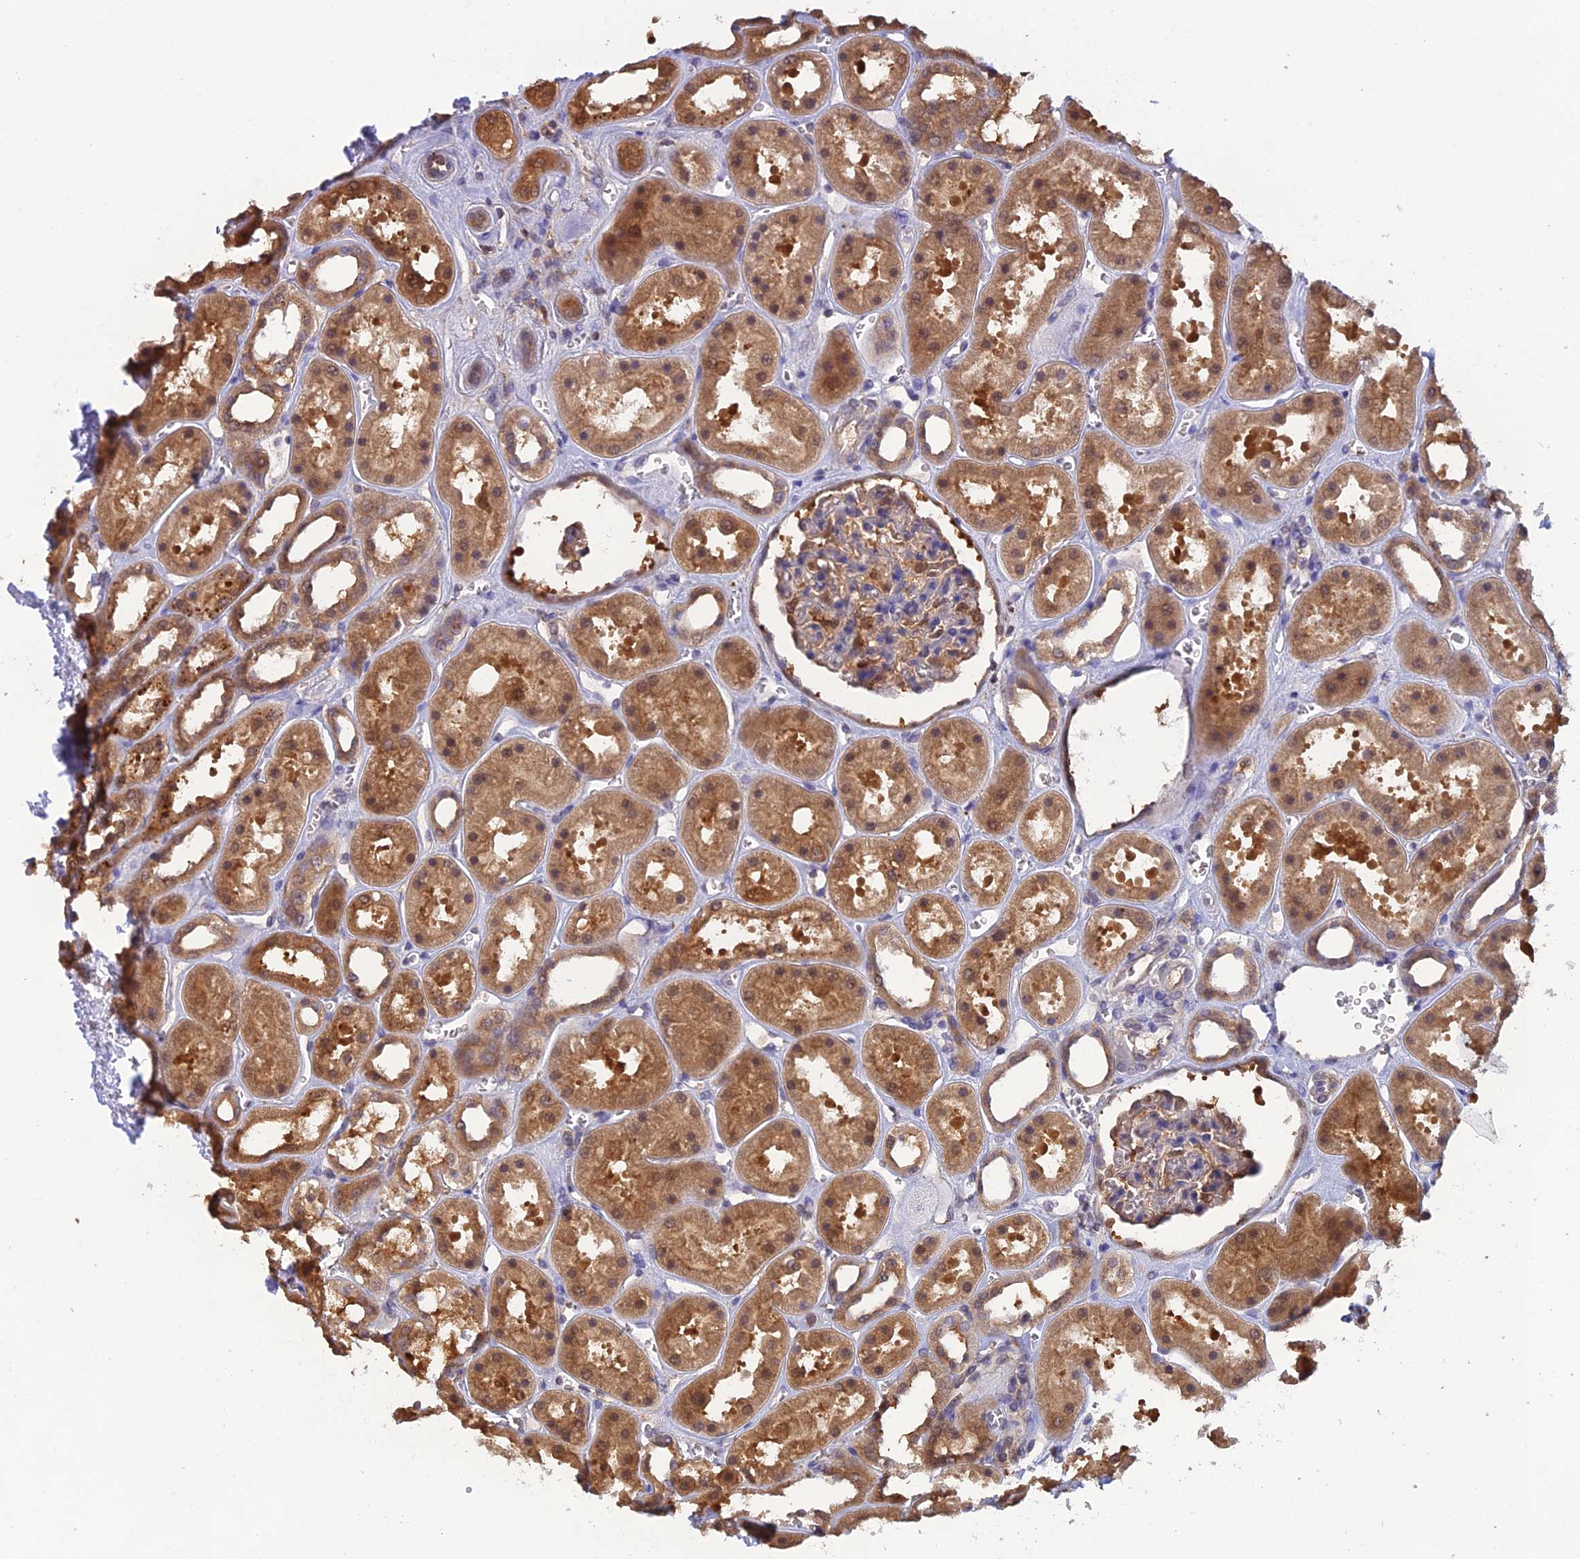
{"staining": {"intensity": "moderate", "quantity": "<25%", "location": "cytoplasmic/membranous,nuclear"}, "tissue": "kidney", "cell_type": "Cells in glomeruli", "image_type": "normal", "snomed": [{"axis": "morphology", "description": "Normal tissue, NOS"}, {"axis": "topography", "description": "Kidney"}], "caption": "IHC (DAB) staining of unremarkable human kidney exhibits moderate cytoplasmic/membranous,nuclear protein staining in about <25% of cells in glomeruli. (Brightfield microscopy of DAB IHC at high magnification).", "gene": "HINT1", "patient": {"sex": "female", "age": 41}}